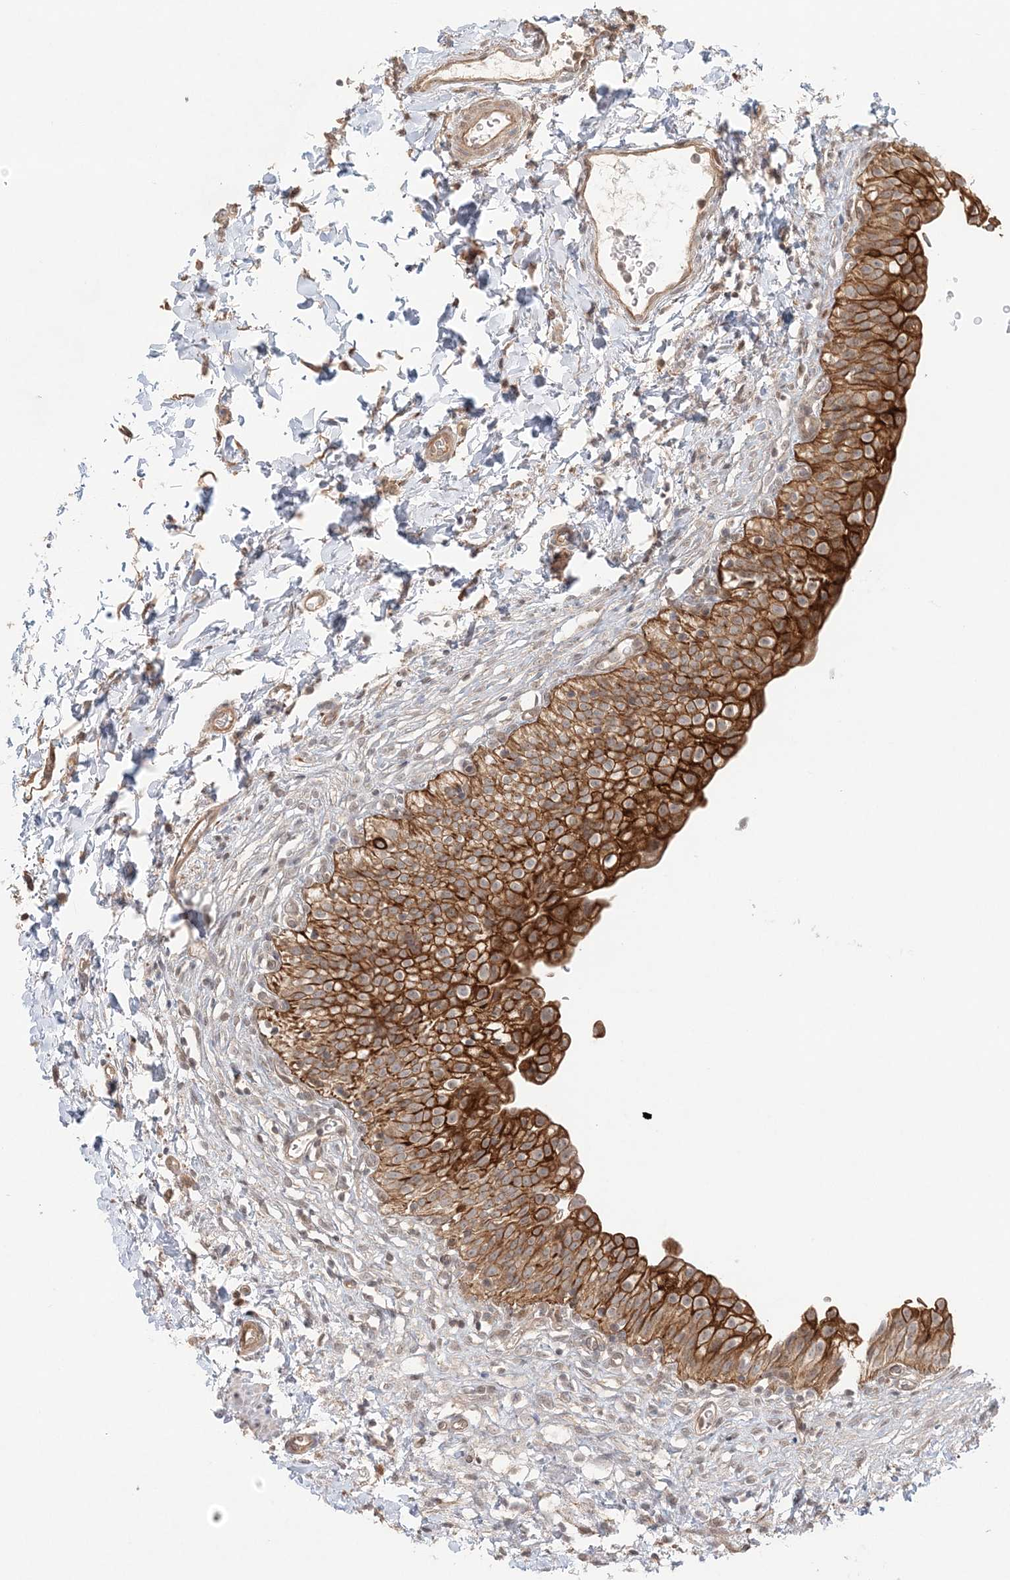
{"staining": {"intensity": "strong", "quantity": ">75%", "location": "cytoplasmic/membranous"}, "tissue": "urinary bladder", "cell_type": "Urothelial cells", "image_type": "normal", "snomed": [{"axis": "morphology", "description": "Normal tissue, NOS"}, {"axis": "topography", "description": "Urinary bladder"}], "caption": "Strong cytoplasmic/membranous protein staining is appreciated in about >75% of urothelial cells in urinary bladder.", "gene": "KIAA0232", "patient": {"sex": "male", "age": 55}}